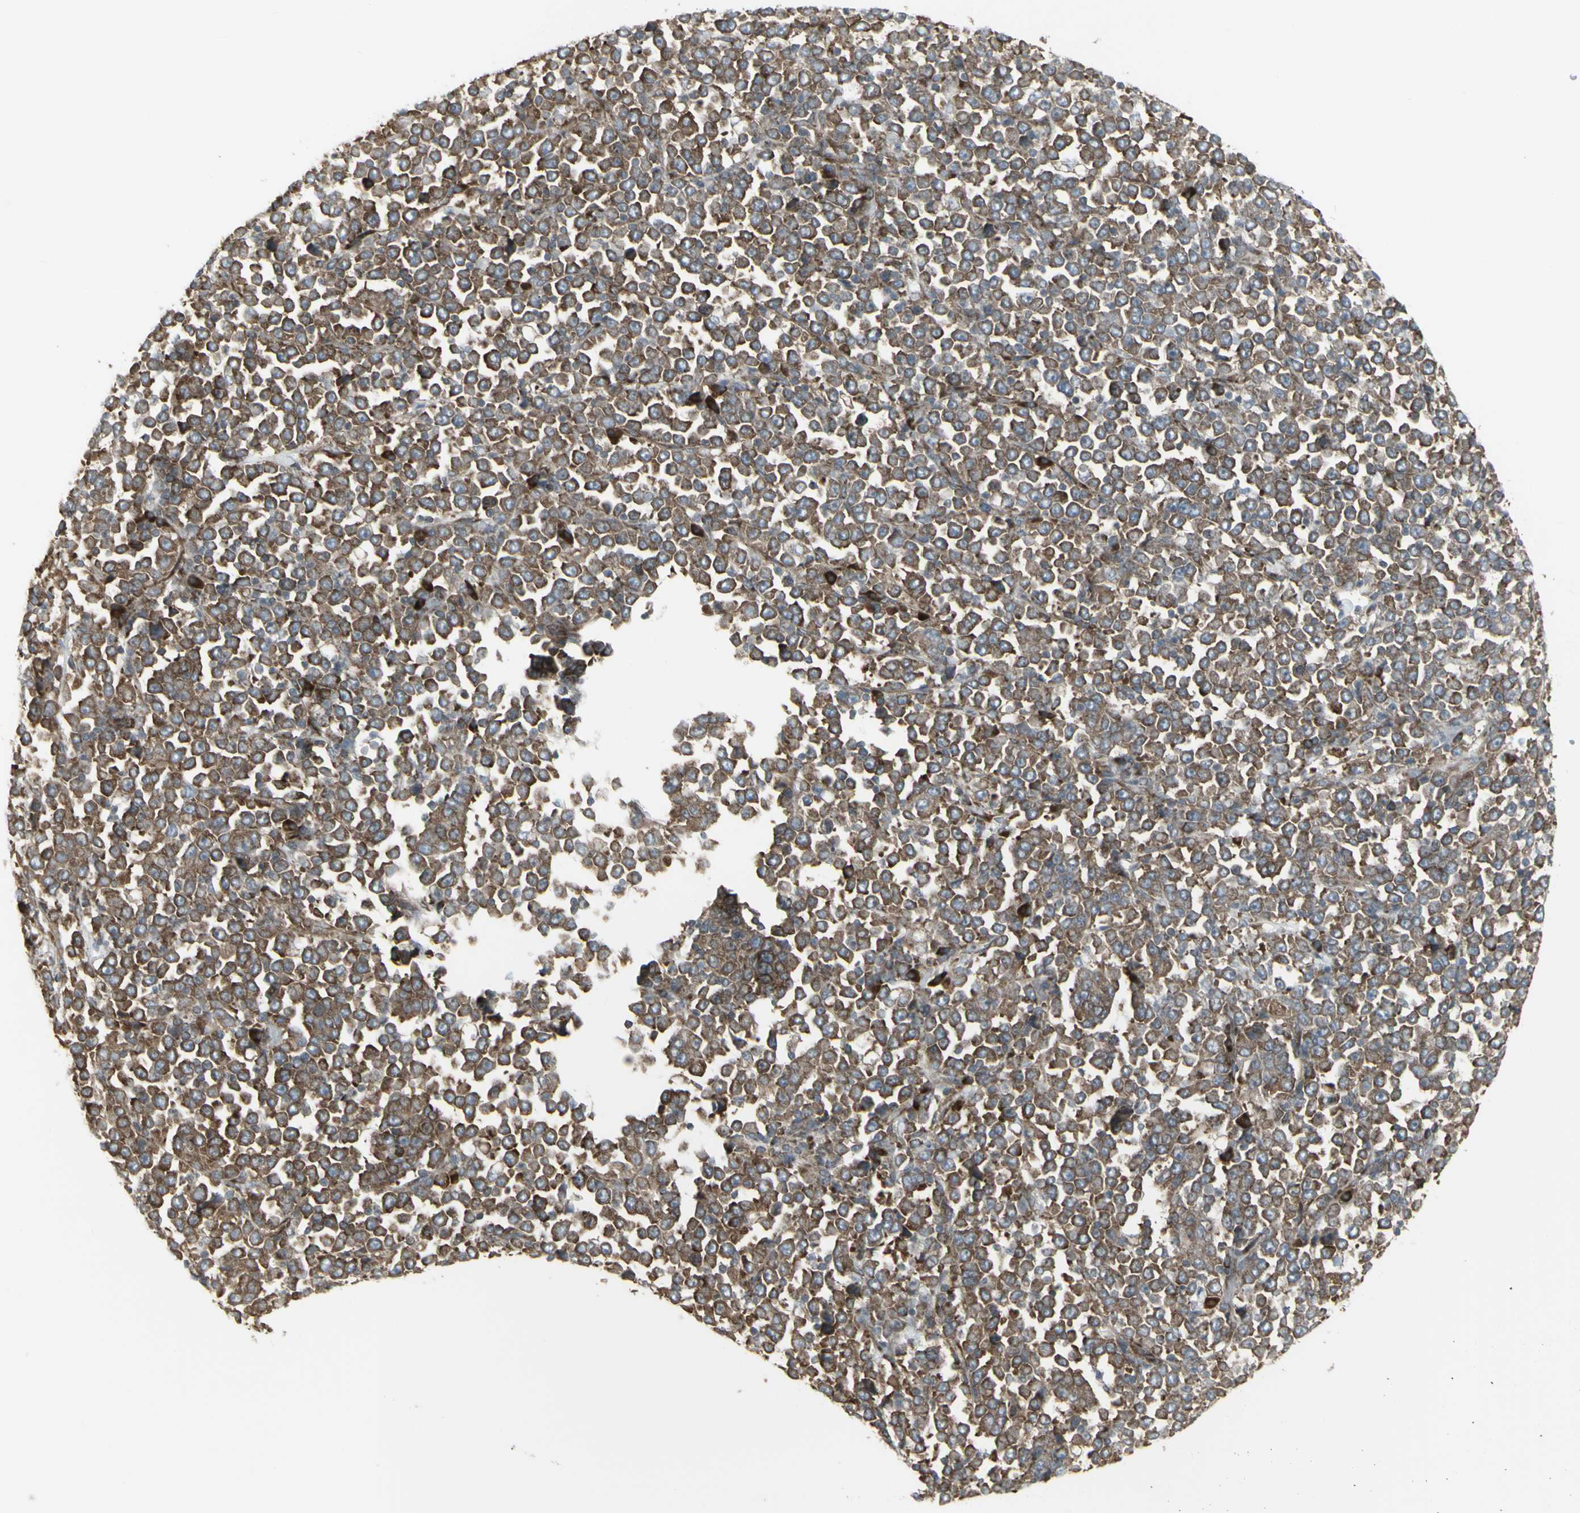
{"staining": {"intensity": "moderate", "quantity": ">75%", "location": "cytoplasmic/membranous"}, "tissue": "stomach cancer", "cell_type": "Tumor cells", "image_type": "cancer", "snomed": [{"axis": "morphology", "description": "Normal tissue, NOS"}, {"axis": "morphology", "description": "Adenocarcinoma, NOS"}, {"axis": "topography", "description": "Stomach, upper"}, {"axis": "topography", "description": "Stomach"}], "caption": "The histopathology image shows a brown stain indicating the presence of a protein in the cytoplasmic/membranous of tumor cells in stomach cancer. (DAB IHC, brown staining for protein, blue staining for nuclei).", "gene": "FKBP3", "patient": {"sex": "male", "age": 59}}